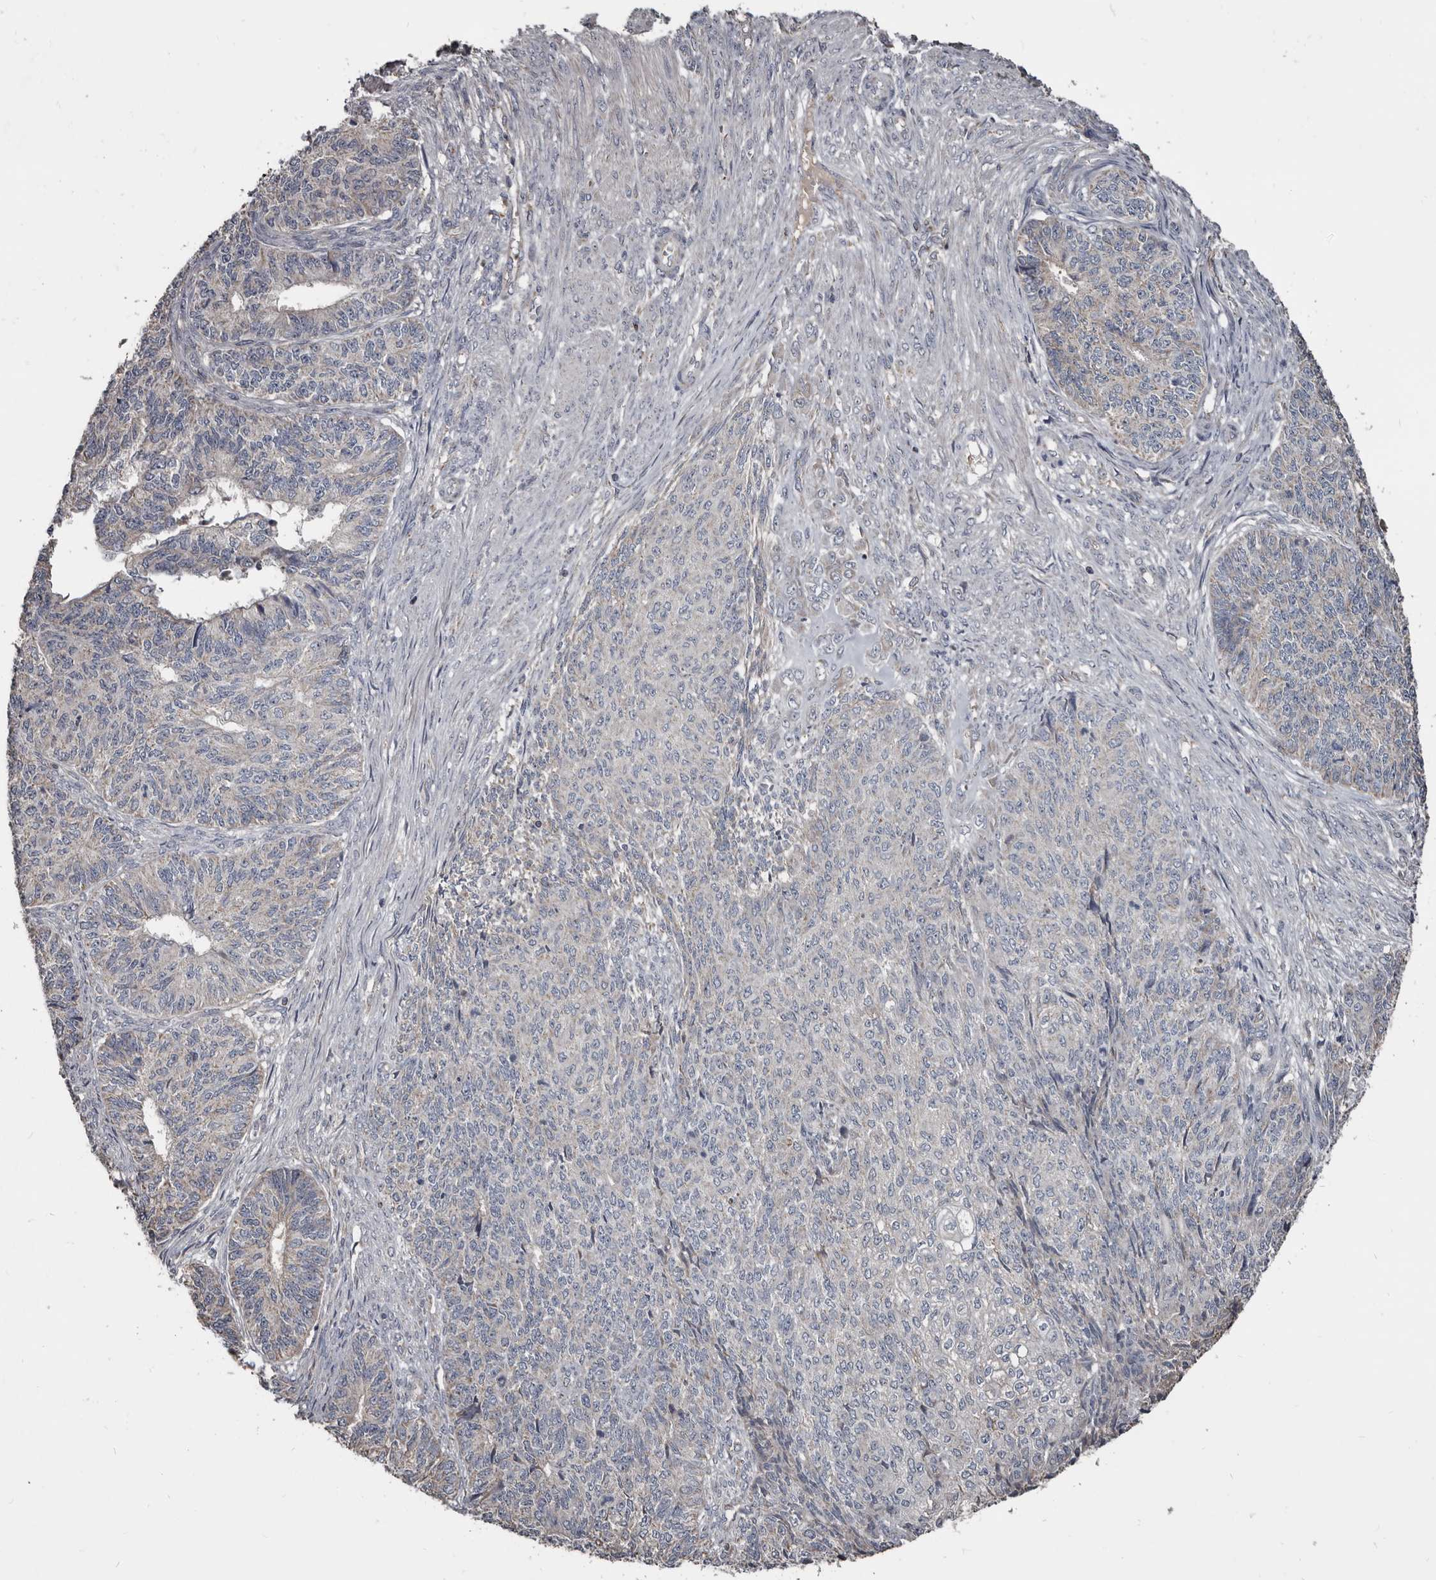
{"staining": {"intensity": "weak", "quantity": "<25%", "location": "cytoplasmic/membranous"}, "tissue": "endometrial cancer", "cell_type": "Tumor cells", "image_type": "cancer", "snomed": [{"axis": "morphology", "description": "Adenocarcinoma, NOS"}, {"axis": "topography", "description": "Endometrium"}], "caption": "Endometrial cancer was stained to show a protein in brown. There is no significant expression in tumor cells.", "gene": "GREB1", "patient": {"sex": "female", "age": 32}}